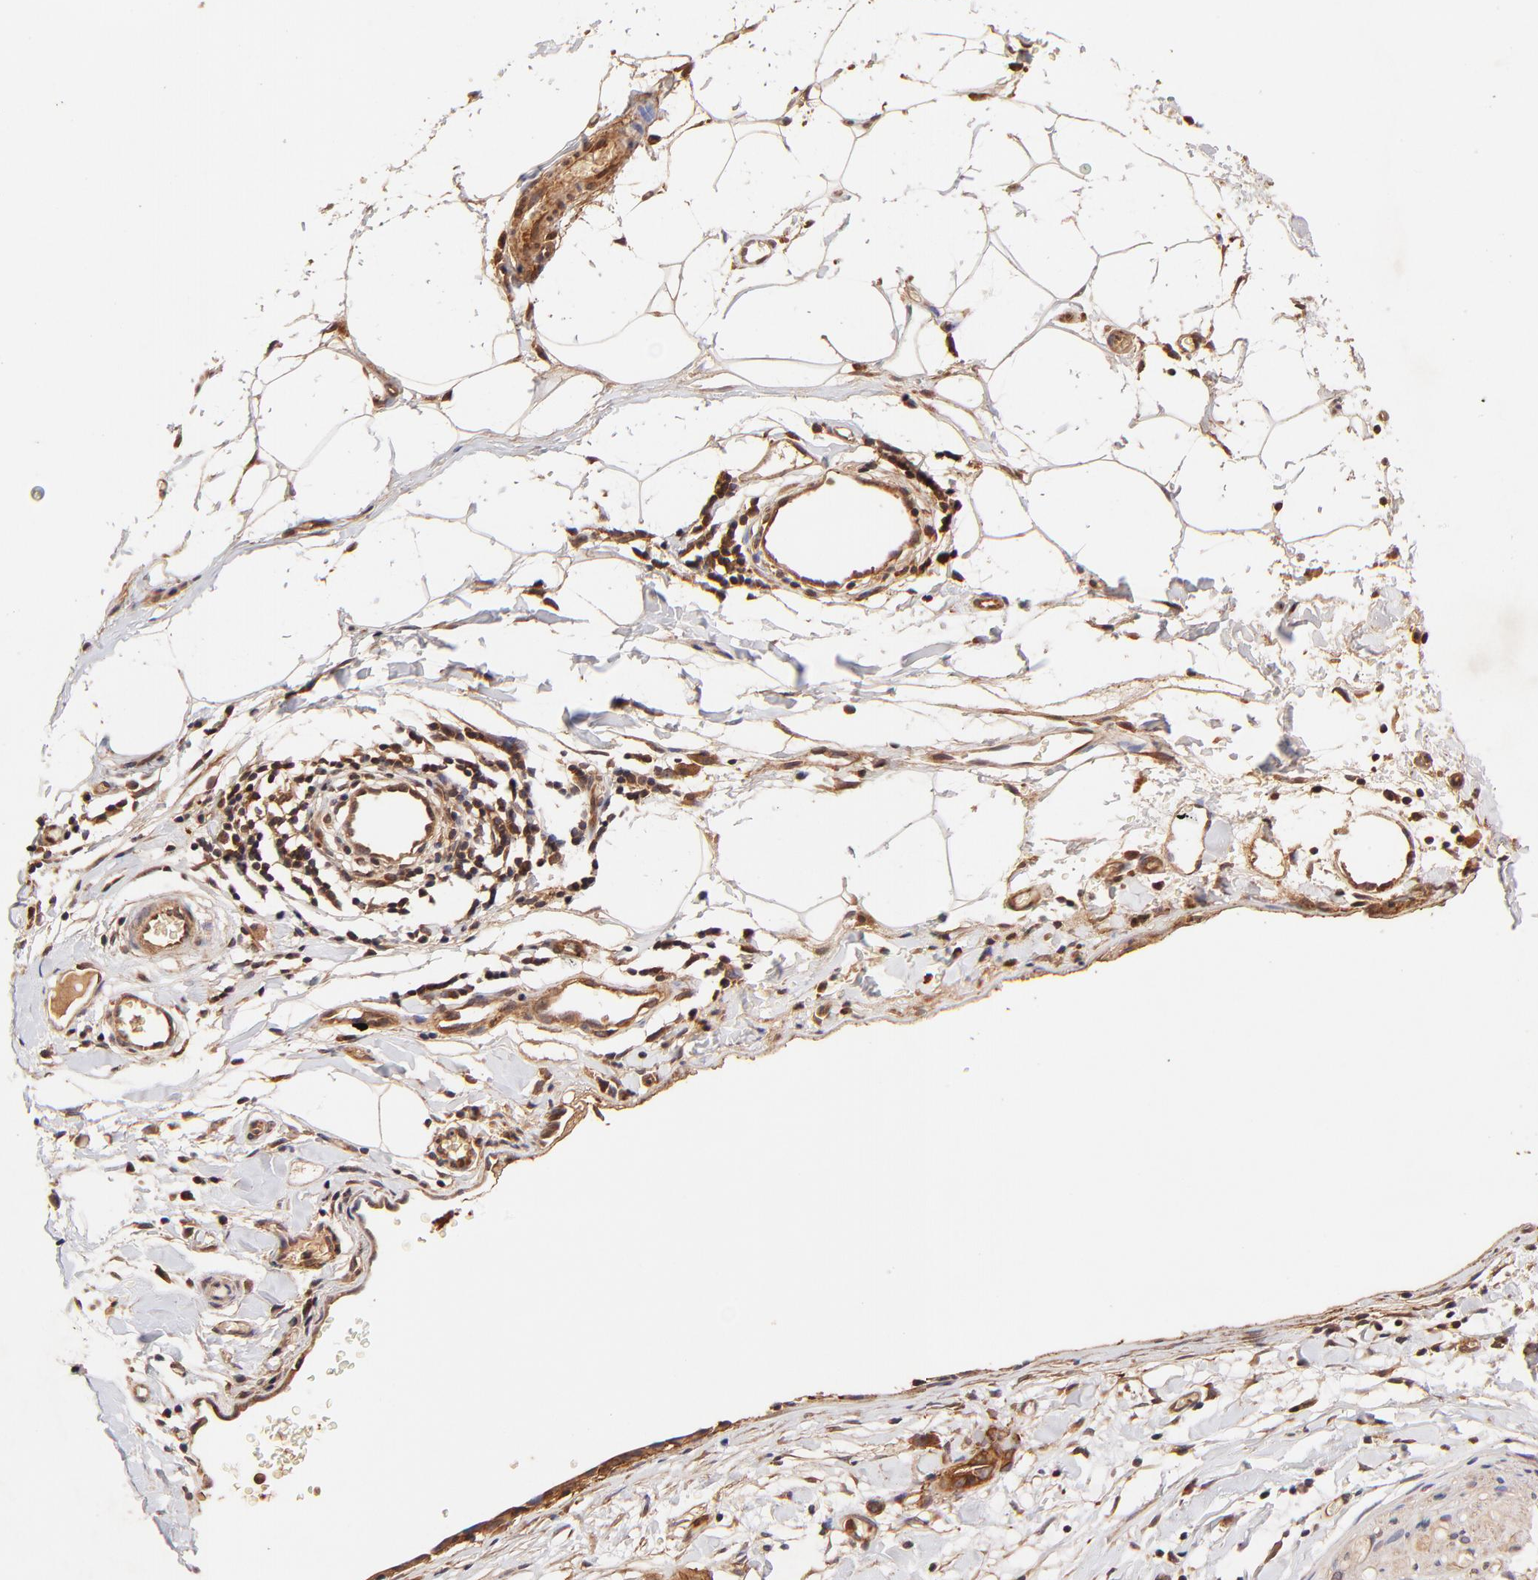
{"staining": {"intensity": "moderate", "quantity": ">75%", "location": "cytoplasmic/membranous"}, "tissue": "stomach cancer", "cell_type": "Tumor cells", "image_type": "cancer", "snomed": [{"axis": "morphology", "description": "Adenocarcinoma, NOS"}, {"axis": "topography", "description": "Stomach, upper"}], "caption": "Adenocarcinoma (stomach) was stained to show a protein in brown. There is medium levels of moderate cytoplasmic/membranous staining in approximately >75% of tumor cells.", "gene": "ITGB1", "patient": {"sex": "male", "age": 47}}